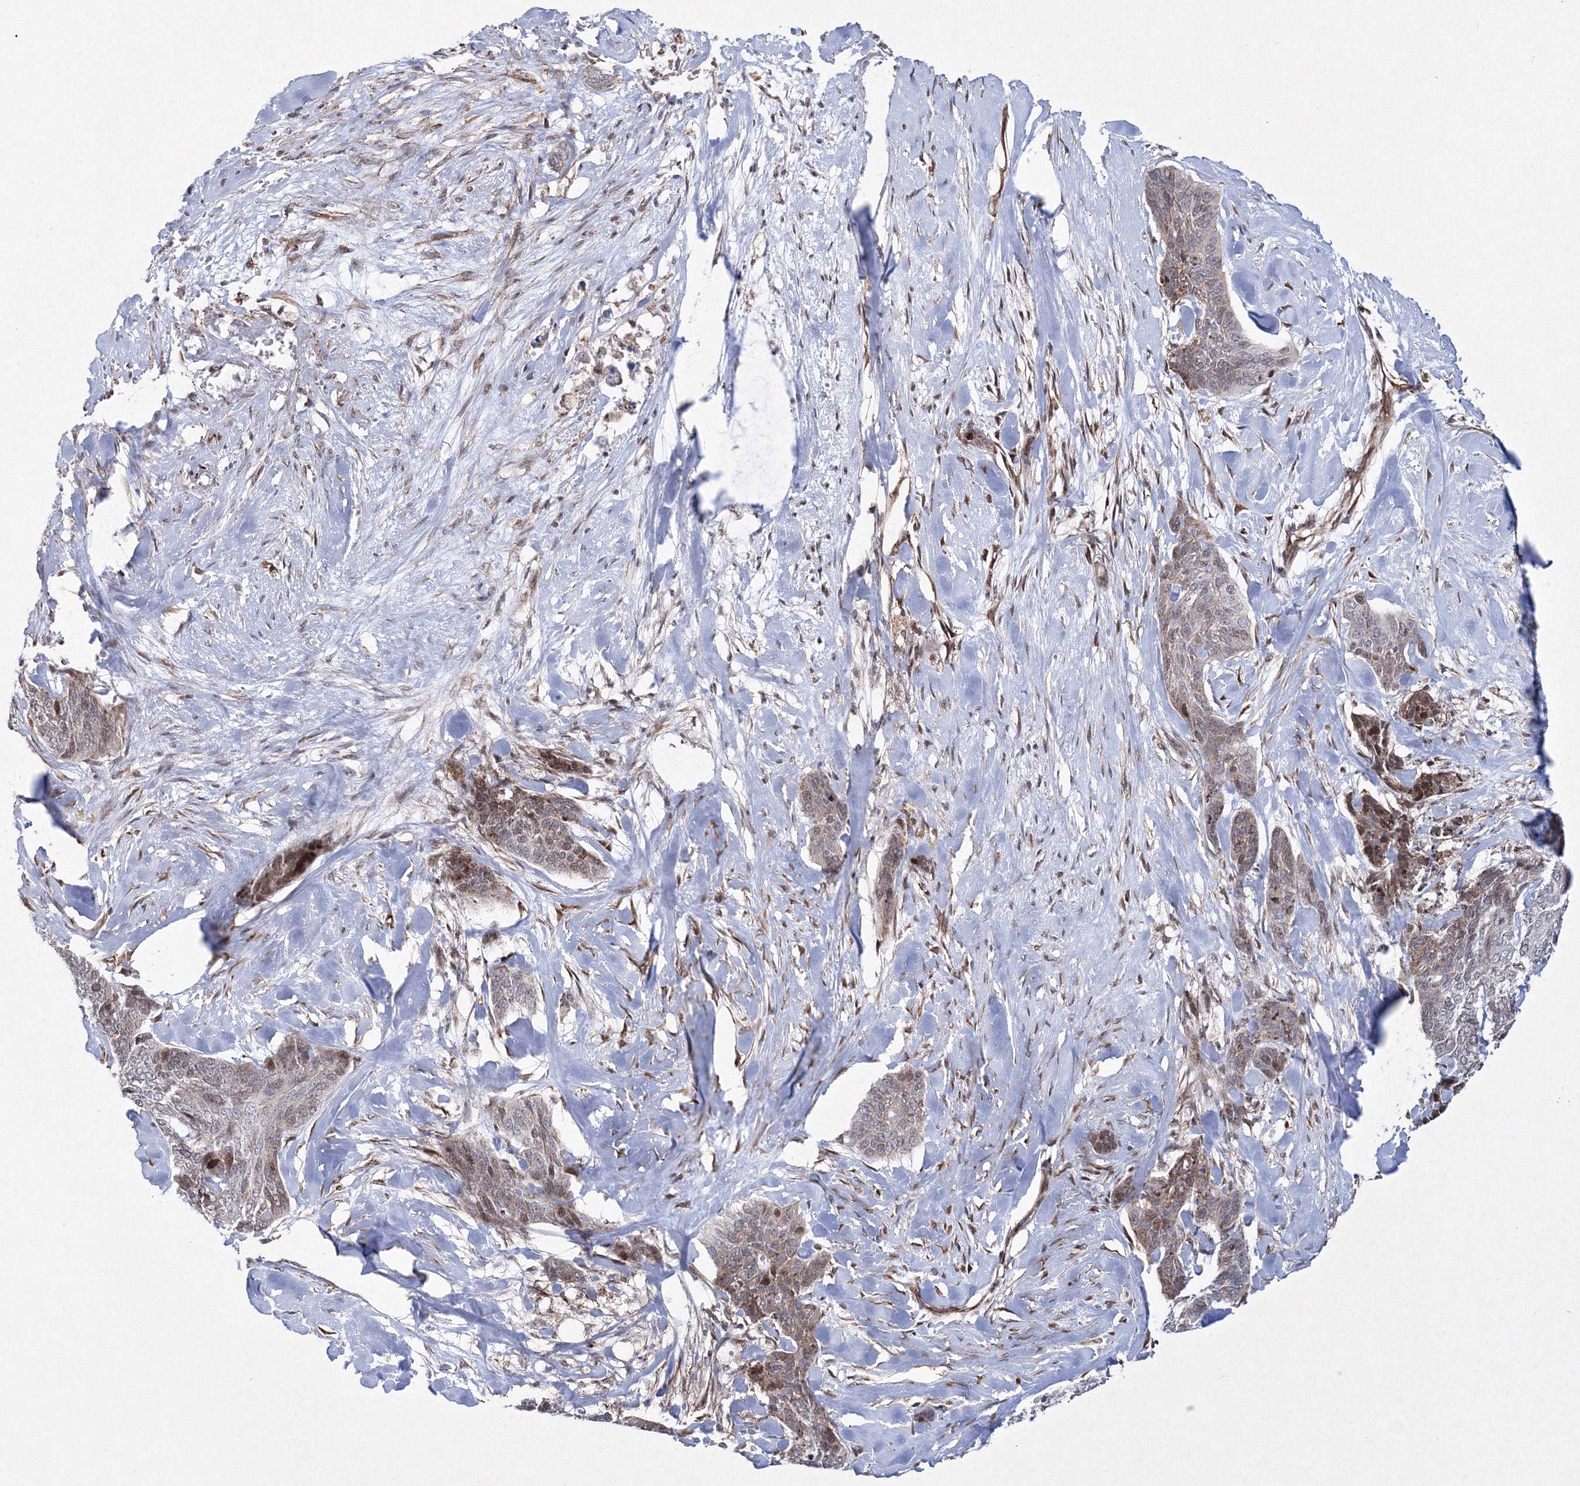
{"staining": {"intensity": "moderate", "quantity": "<25%", "location": "nuclear"}, "tissue": "skin cancer", "cell_type": "Tumor cells", "image_type": "cancer", "snomed": [{"axis": "morphology", "description": "Basal cell carcinoma"}, {"axis": "topography", "description": "Skin"}], "caption": "Skin cancer stained with a brown dye displays moderate nuclear positive staining in about <25% of tumor cells.", "gene": "EFCAB12", "patient": {"sex": "female", "age": 64}}